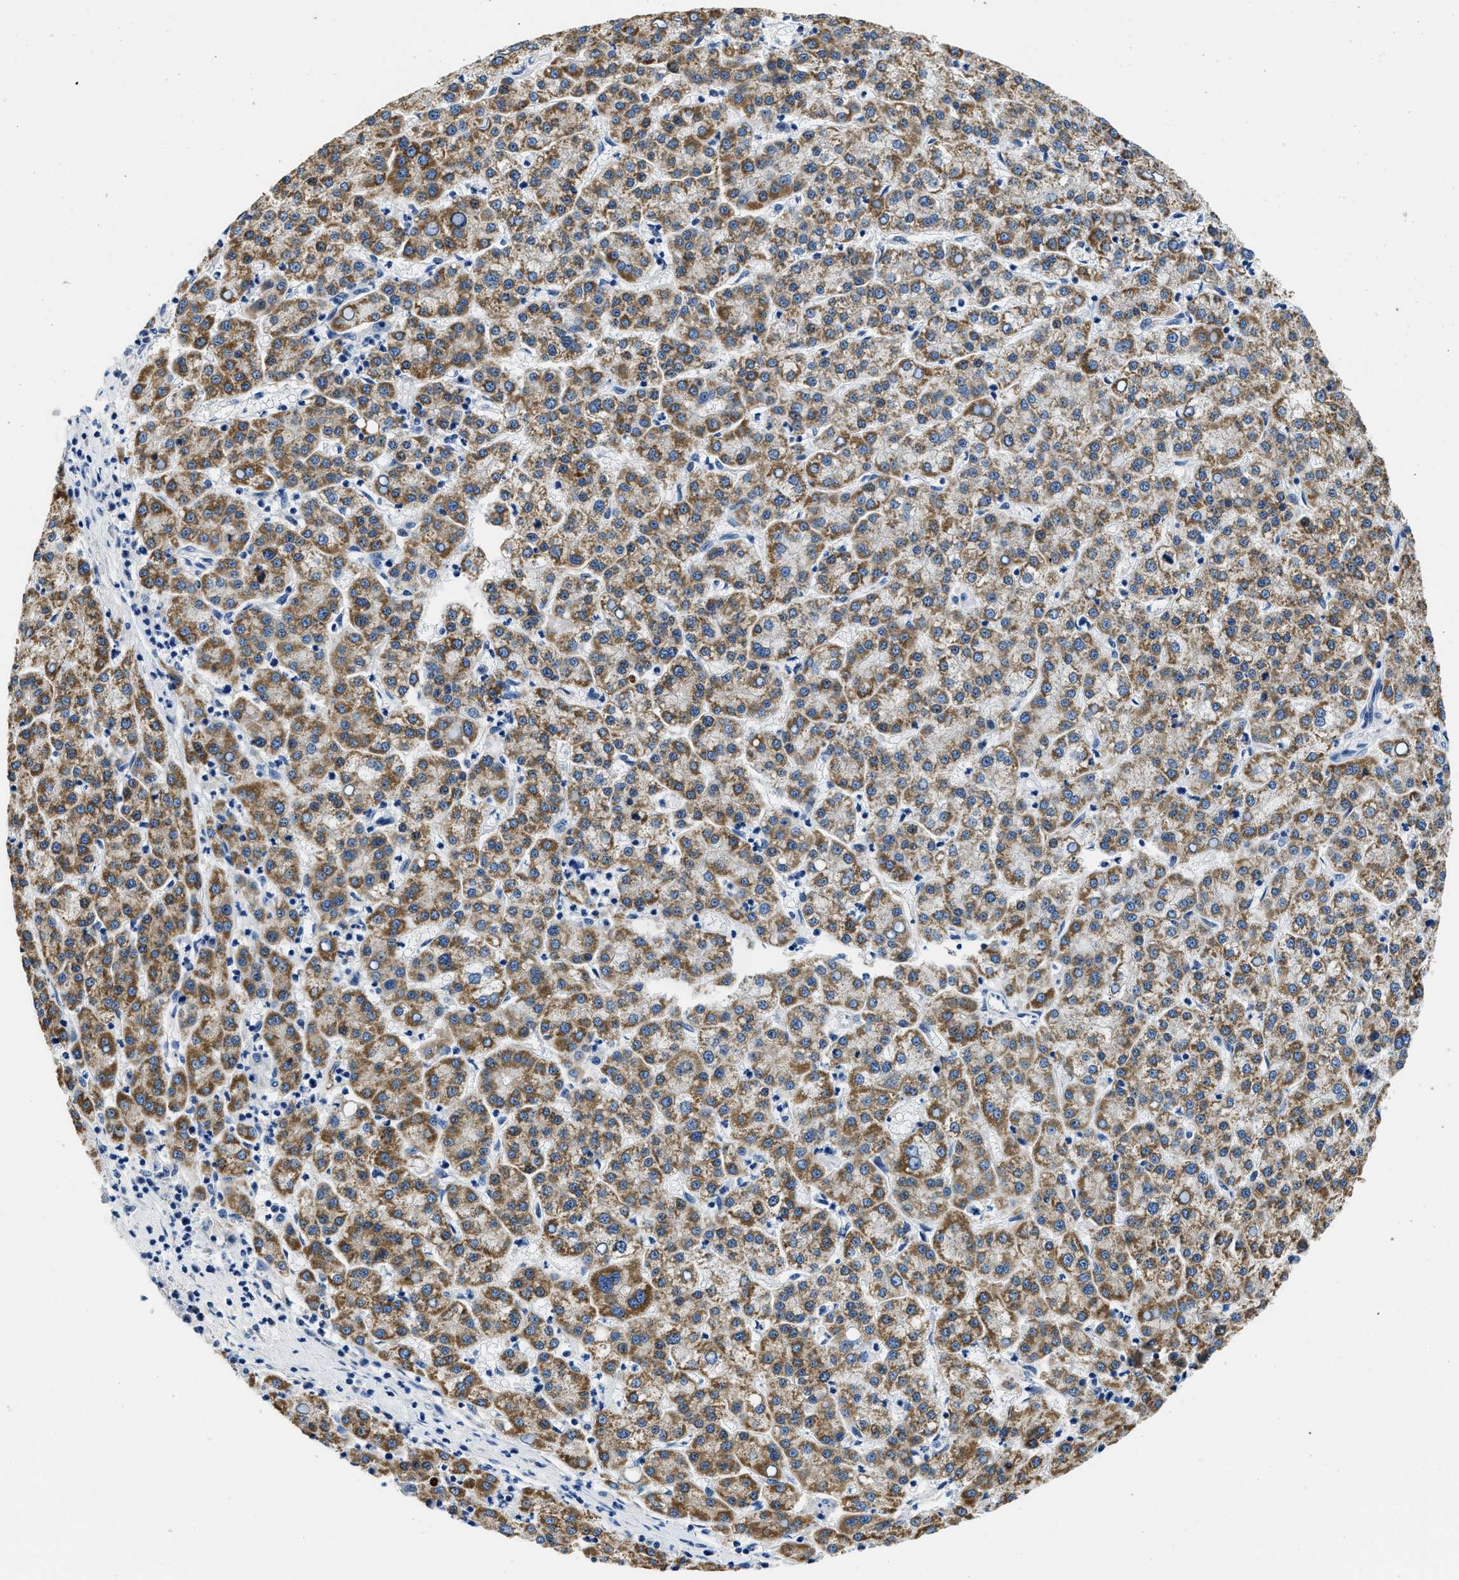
{"staining": {"intensity": "moderate", "quantity": ">75%", "location": "cytoplasmic/membranous"}, "tissue": "liver cancer", "cell_type": "Tumor cells", "image_type": "cancer", "snomed": [{"axis": "morphology", "description": "Carcinoma, Hepatocellular, NOS"}, {"axis": "topography", "description": "Liver"}], "caption": "Moderate cytoplasmic/membranous protein positivity is appreciated in about >75% of tumor cells in liver hepatocellular carcinoma. The staining is performed using DAB (3,3'-diaminobenzidine) brown chromogen to label protein expression. The nuclei are counter-stained blue using hematoxylin.", "gene": "PCK2", "patient": {"sex": "female", "age": 58}}